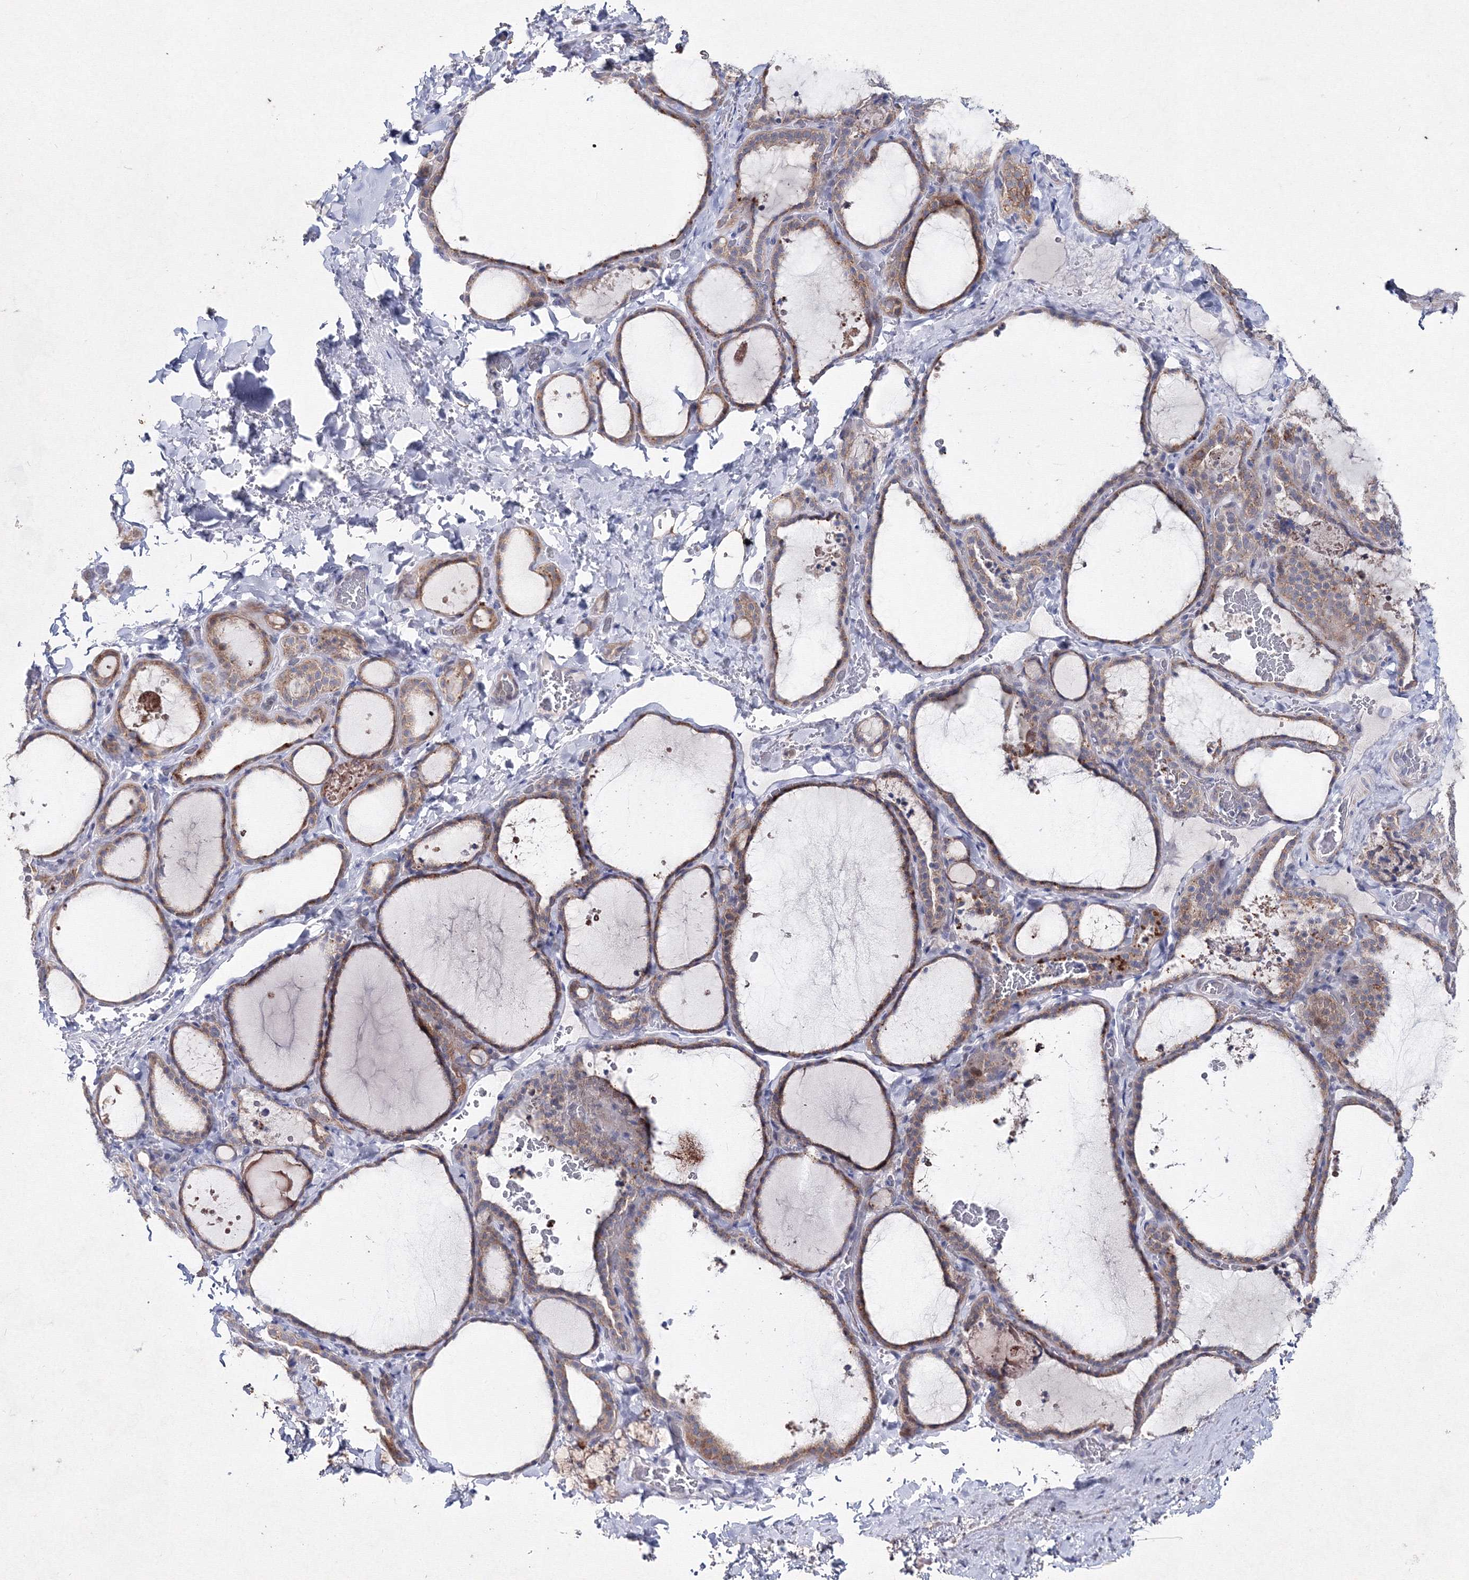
{"staining": {"intensity": "moderate", "quantity": "25%-75%", "location": "cytoplasmic/membranous"}, "tissue": "thyroid gland", "cell_type": "Glandular cells", "image_type": "normal", "snomed": [{"axis": "morphology", "description": "Normal tissue, NOS"}, {"axis": "topography", "description": "Thyroid gland"}], "caption": "Approximately 25%-75% of glandular cells in benign thyroid gland show moderate cytoplasmic/membranous protein positivity as visualized by brown immunohistochemical staining.", "gene": "SMIM29", "patient": {"sex": "female", "age": 22}}